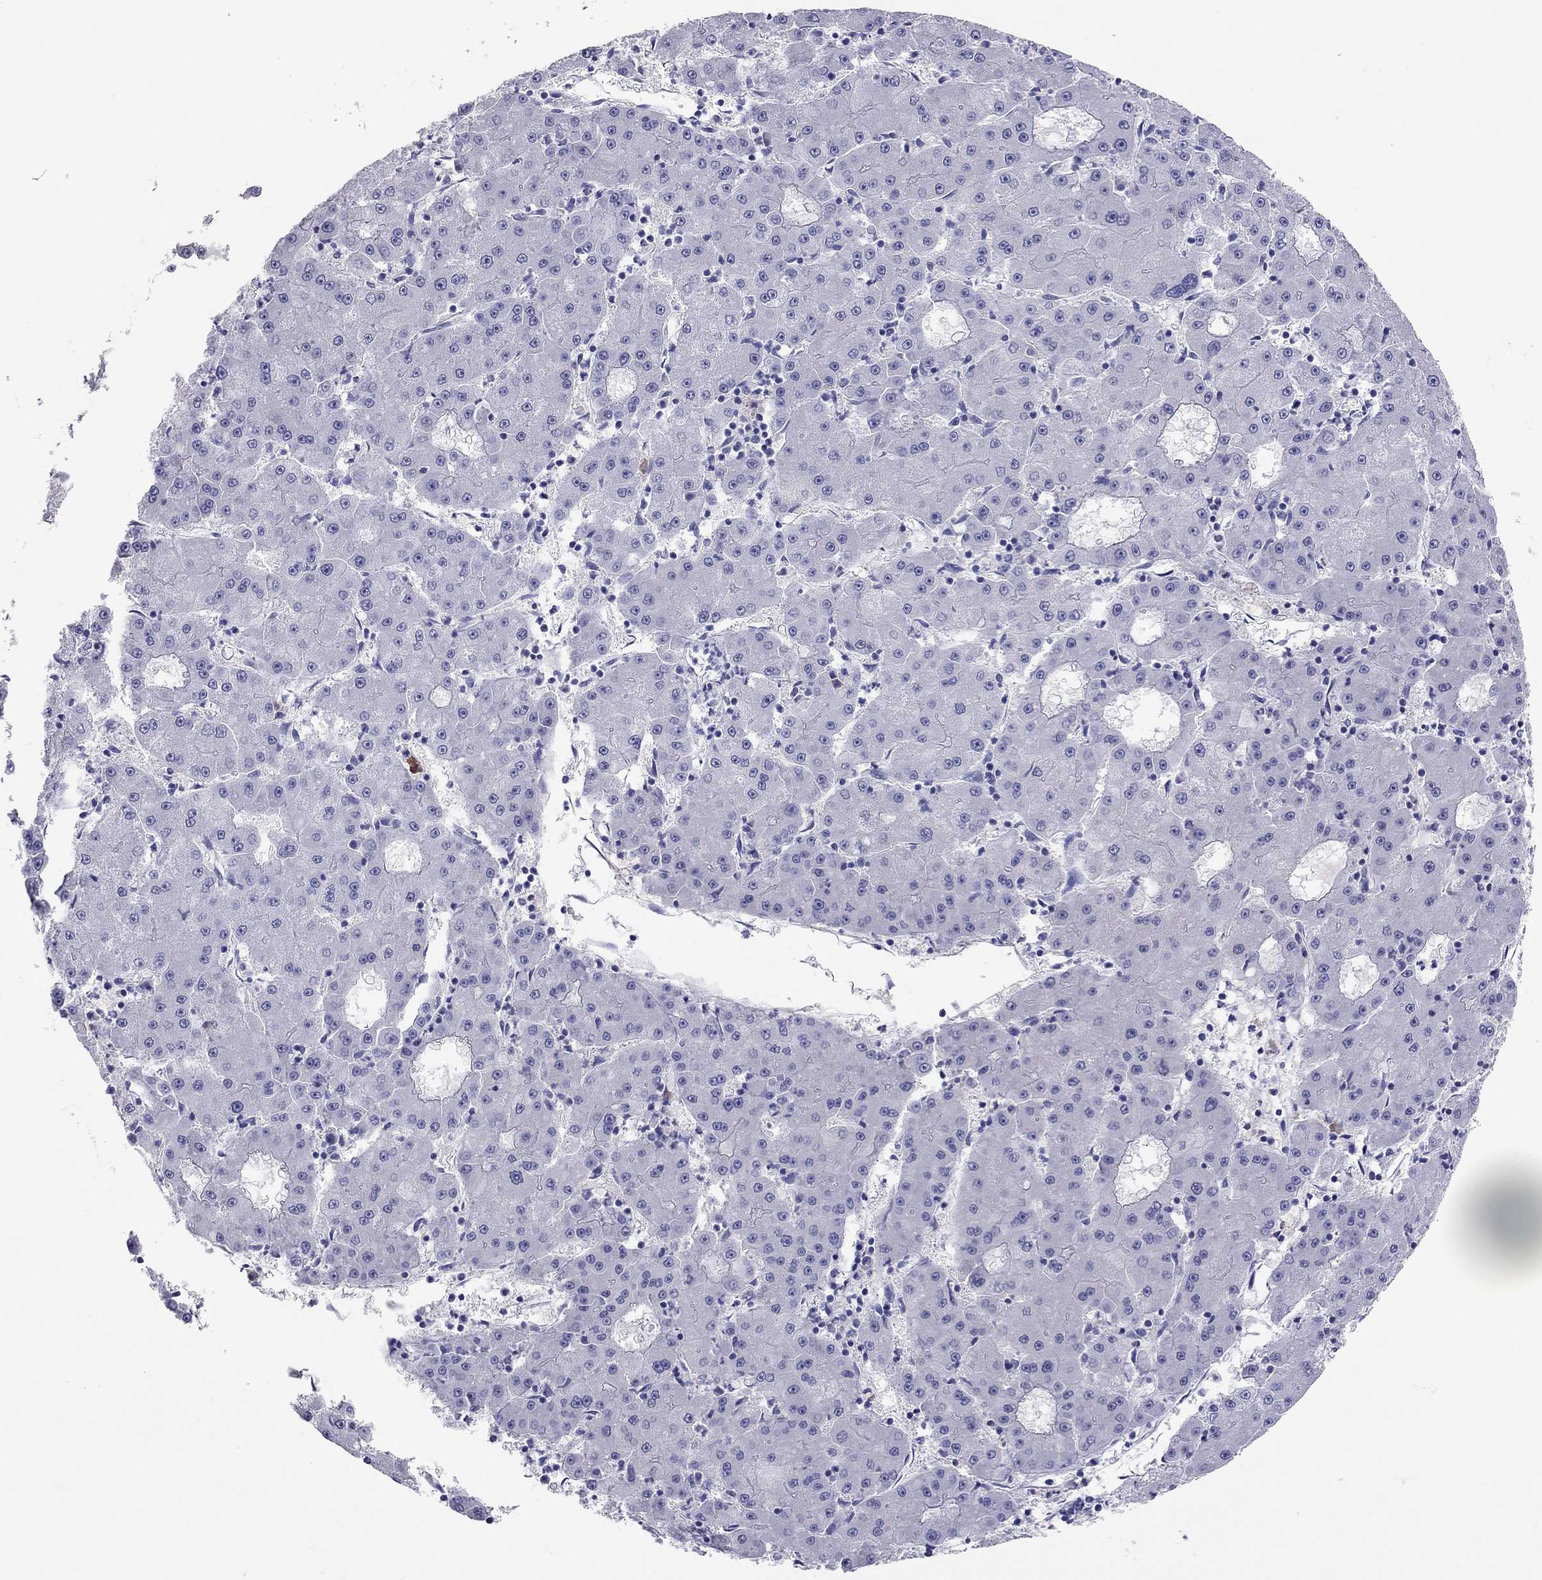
{"staining": {"intensity": "negative", "quantity": "none", "location": "none"}, "tissue": "liver cancer", "cell_type": "Tumor cells", "image_type": "cancer", "snomed": [{"axis": "morphology", "description": "Carcinoma, Hepatocellular, NOS"}, {"axis": "topography", "description": "Liver"}], "caption": "High power microscopy image of an IHC histopathology image of hepatocellular carcinoma (liver), revealing no significant expression in tumor cells. The staining was performed using DAB (3,3'-diaminobenzidine) to visualize the protein expression in brown, while the nuclei were stained in blue with hematoxylin (Magnification: 20x).", "gene": "CALHM1", "patient": {"sex": "male", "age": 73}}